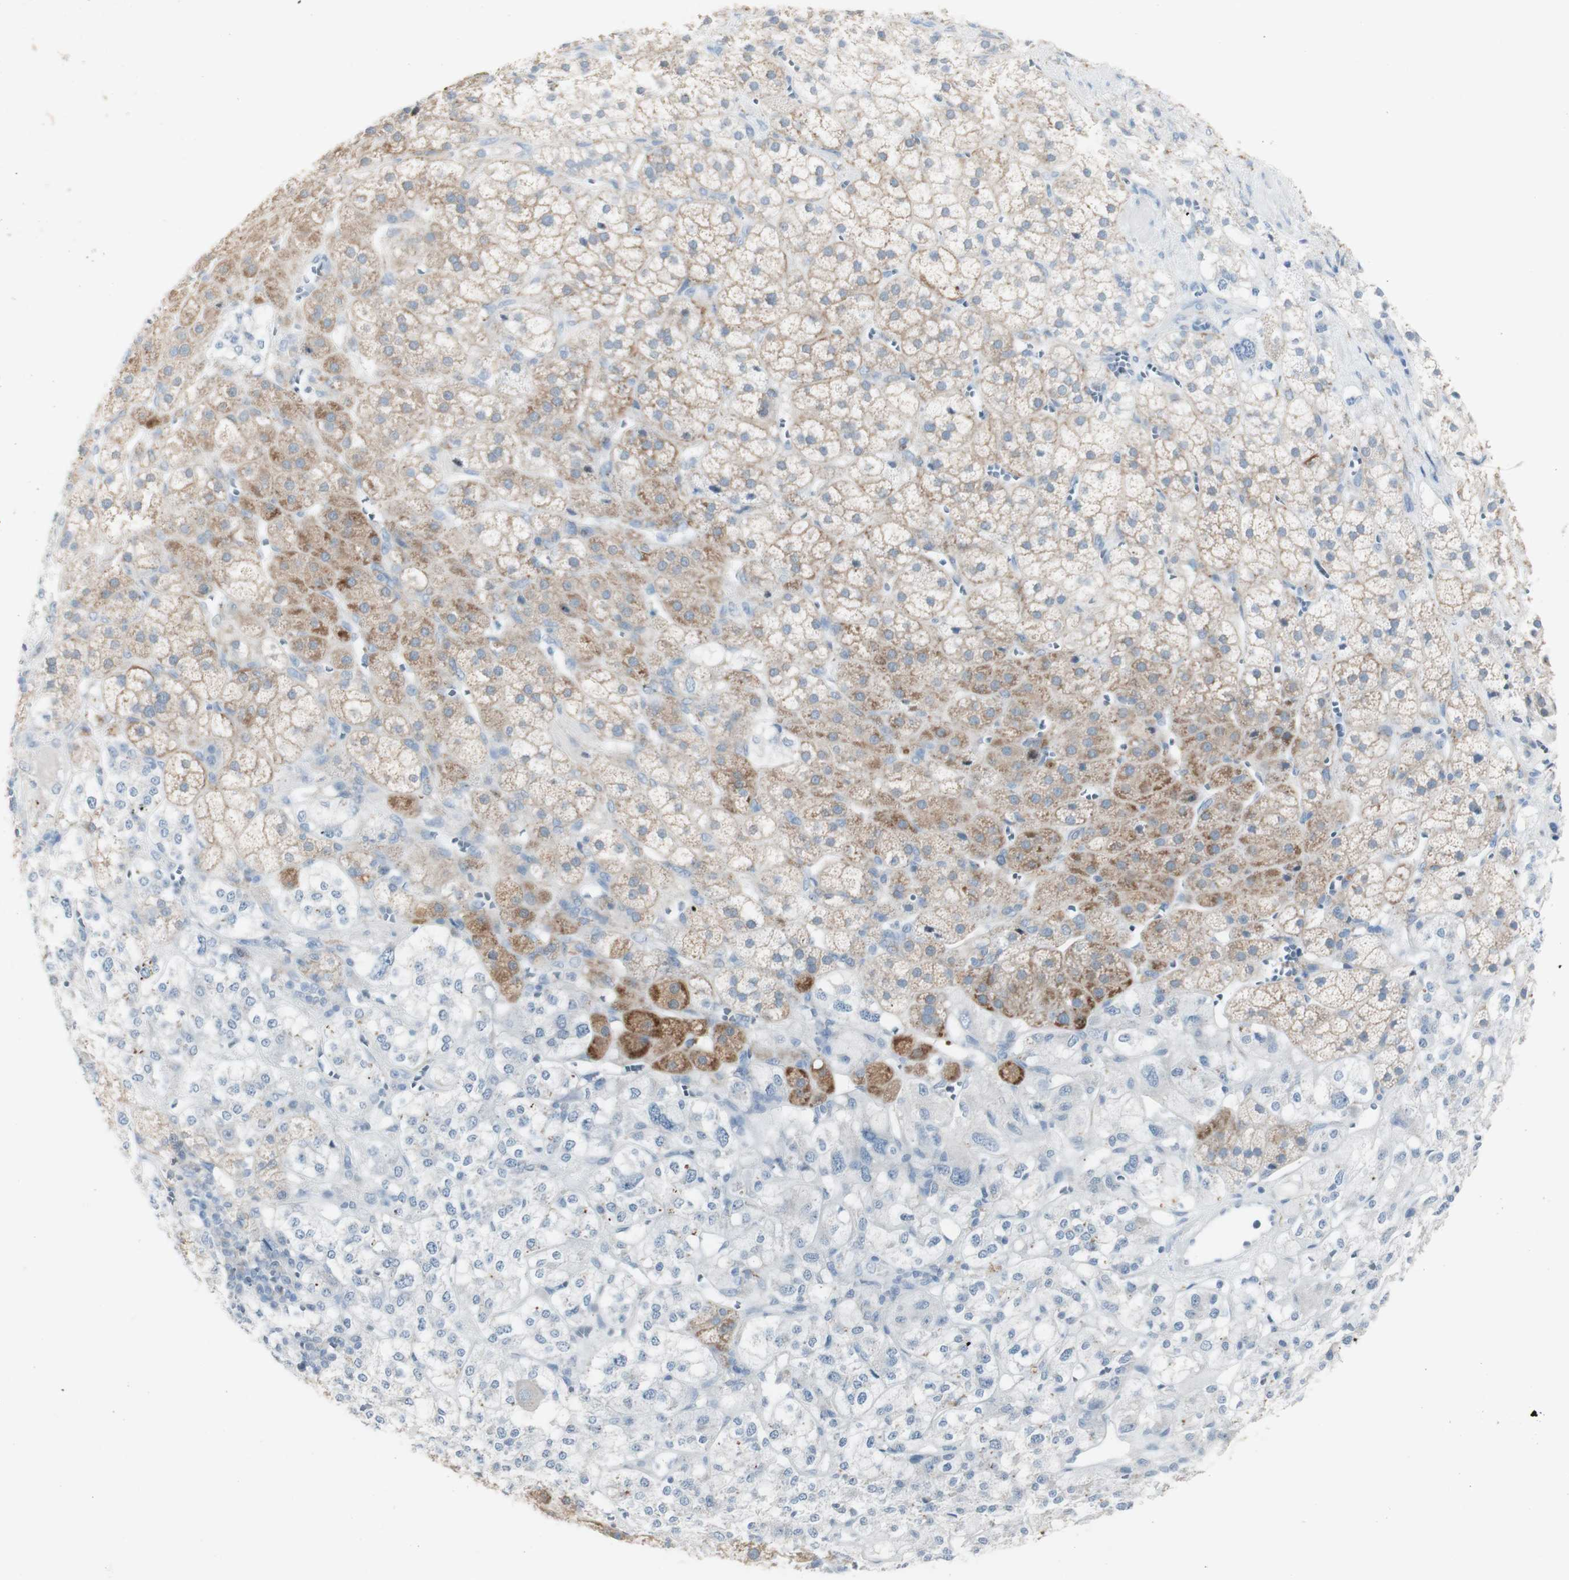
{"staining": {"intensity": "moderate", "quantity": "25%-75%", "location": "cytoplasmic/membranous"}, "tissue": "adrenal gland", "cell_type": "Glandular cells", "image_type": "normal", "snomed": [{"axis": "morphology", "description": "Normal tissue, NOS"}, {"axis": "topography", "description": "Adrenal gland"}], "caption": "Immunohistochemistry (IHC) of unremarkable adrenal gland reveals medium levels of moderate cytoplasmic/membranous staining in approximately 25%-75% of glandular cells. (Stains: DAB (3,3'-diaminobenzidine) in brown, nuclei in blue, Microscopy: brightfield microscopy at high magnification).", "gene": "ART3", "patient": {"sex": "male", "age": 56}}